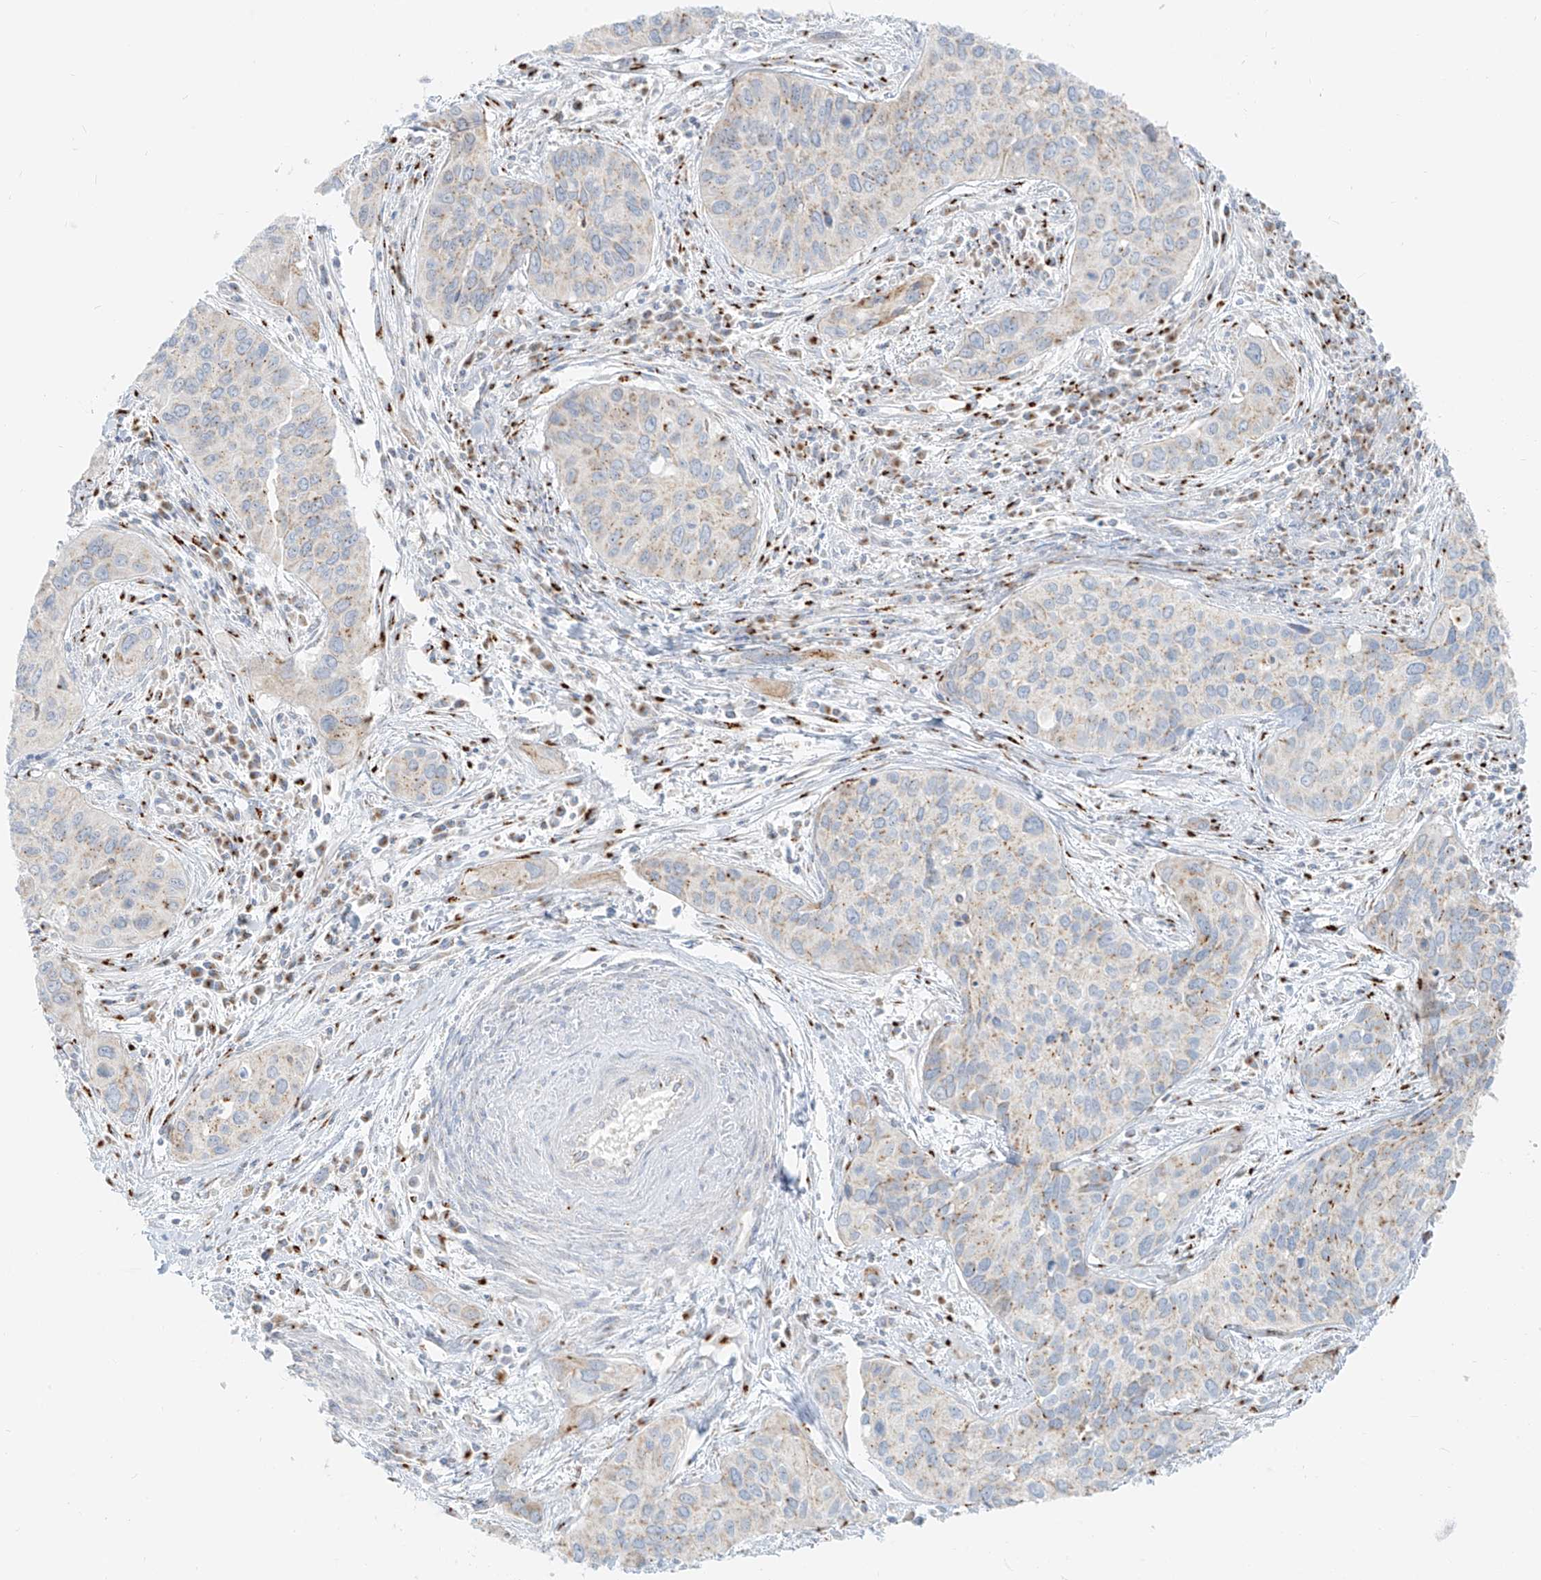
{"staining": {"intensity": "weak", "quantity": "25%-75%", "location": "cytoplasmic/membranous"}, "tissue": "cervical cancer", "cell_type": "Tumor cells", "image_type": "cancer", "snomed": [{"axis": "morphology", "description": "Squamous cell carcinoma, NOS"}, {"axis": "topography", "description": "Cervix"}], "caption": "Cervical cancer stained with DAB (3,3'-diaminobenzidine) IHC demonstrates low levels of weak cytoplasmic/membranous positivity in approximately 25%-75% of tumor cells.", "gene": "TMEM87B", "patient": {"sex": "female", "age": 55}}